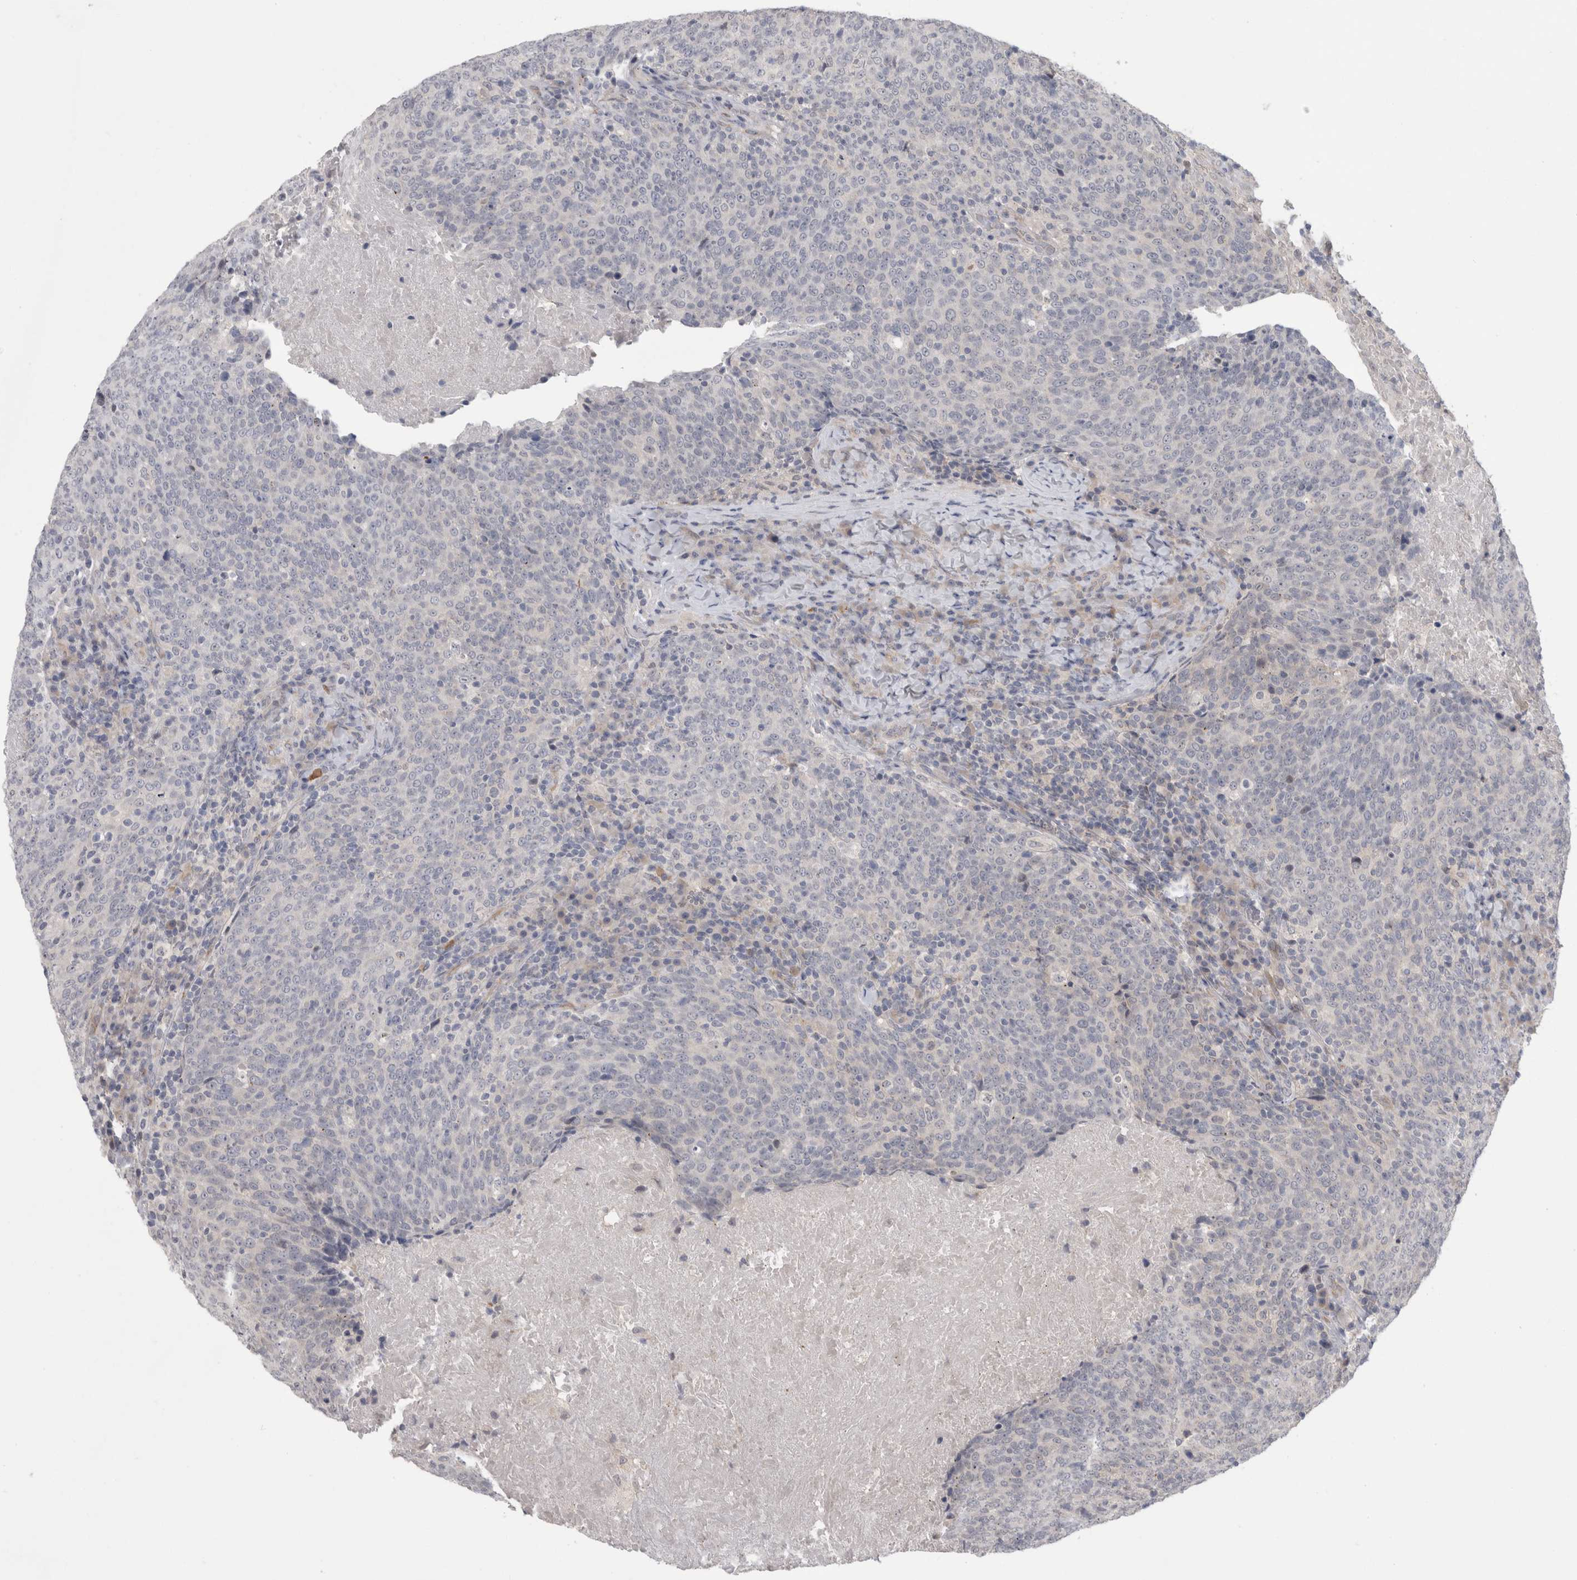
{"staining": {"intensity": "negative", "quantity": "none", "location": "none"}, "tissue": "head and neck cancer", "cell_type": "Tumor cells", "image_type": "cancer", "snomed": [{"axis": "morphology", "description": "Squamous cell carcinoma, NOS"}, {"axis": "morphology", "description": "Squamous cell carcinoma, metastatic, NOS"}, {"axis": "topography", "description": "Lymph node"}, {"axis": "topography", "description": "Head-Neck"}], "caption": "This is an immunohistochemistry histopathology image of metastatic squamous cell carcinoma (head and neck). There is no staining in tumor cells.", "gene": "MTBP", "patient": {"sex": "male", "age": 62}}